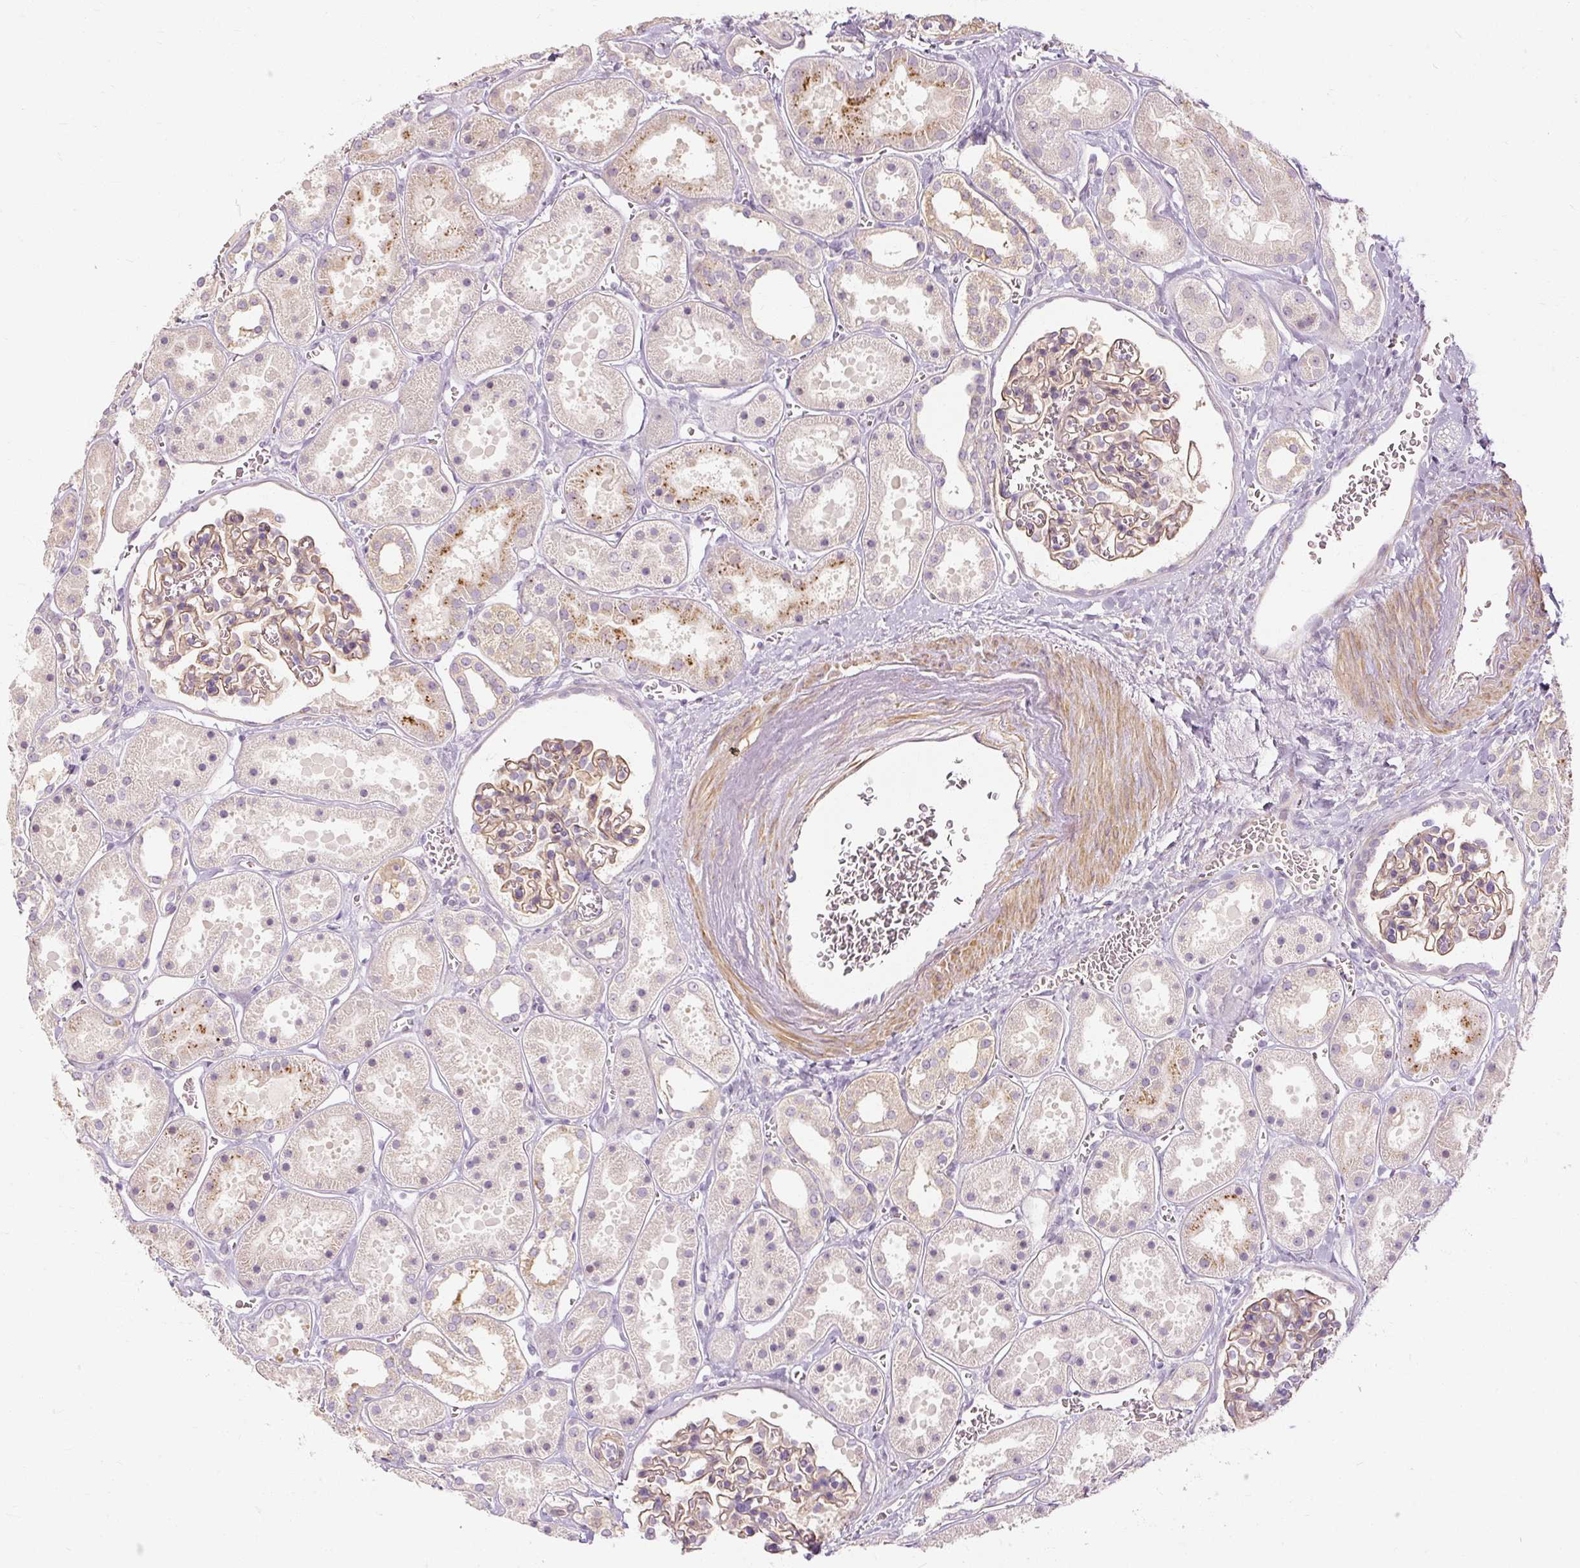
{"staining": {"intensity": "moderate", "quantity": "25%-75%", "location": "cytoplasmic/membranous"}, "tissue": "kidney", "cell_type": "Cells in glomeruli", "image_type": "normal", "snomed": [{"axis": "morphology", "description": "Normal tissue, NOS"}, {"axis": "topography", "description": "Kidney"}], "caption": "Protein staining of normal kidney exhibits moderate cytoplasmic/membranous positivity in about 25%-75% of cells in glomeruli. The staining was performed using DAB (3,3'-diaminobenzidine) to visualize the protein expression in brown, while the nuclei were stained in blue with hematoxylin (Magnification: 20x).", "gene": "CAPN3", "patient": {"sex": "female", "age": 41}}